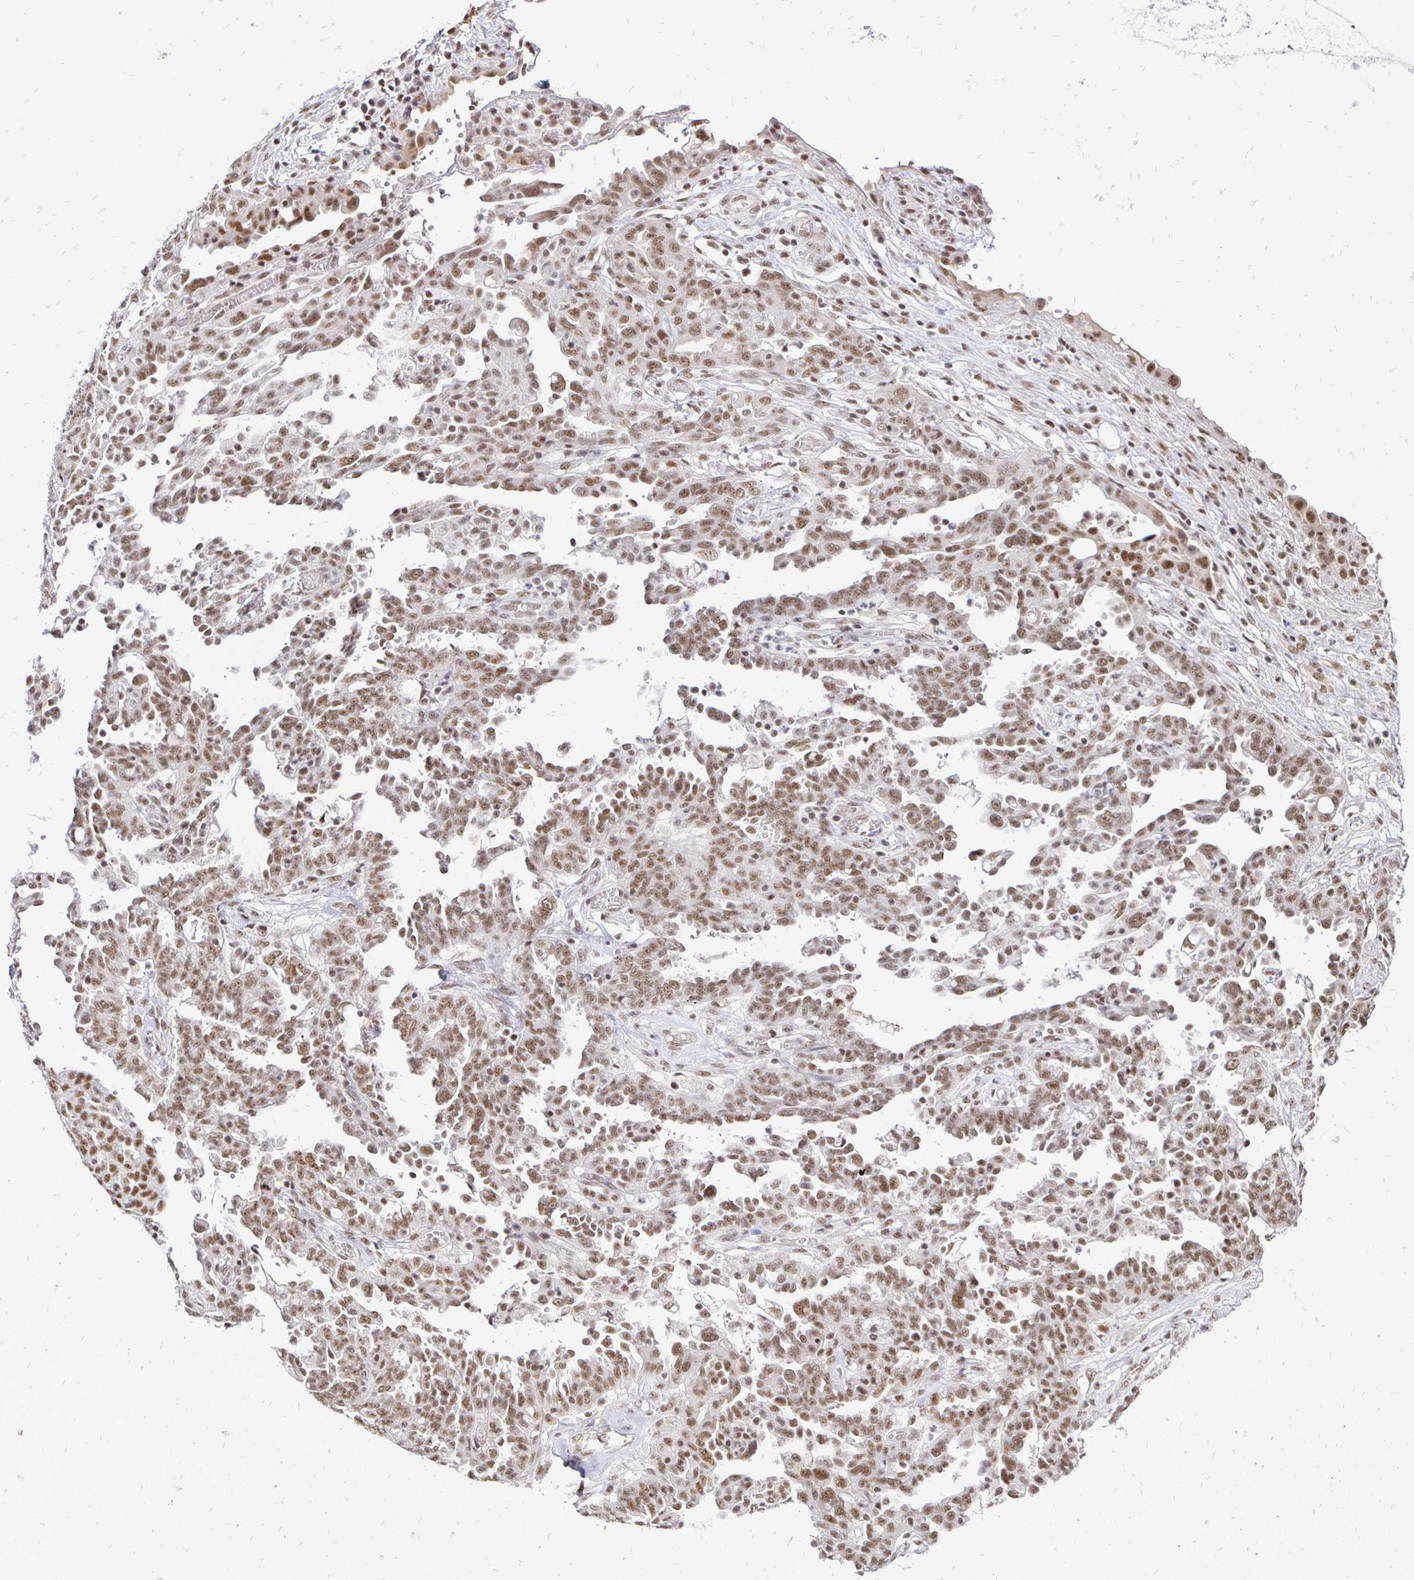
{"staining": {"intensity": "moderate", "quantity": ">75%", "location": "nuclear"}, "tissue": "ovarian cancer", "cell_type": "Tumor cells", "image_type": "cancer", "snomed": [{"axis": "morphology", "description": "Cystadenocarcinoma, serous, NOS"}, {"axis": "topography", "description": "Ovary"}], "caption": "Immunohistochemistry image of ovarian cancer stained for a protein (brown), which exhibits medium levels of moderate nuclear expression in approximately >75% of tumor cells.", "gene": "SIN3A", "patient": {"sex": "female", "age": 67}}